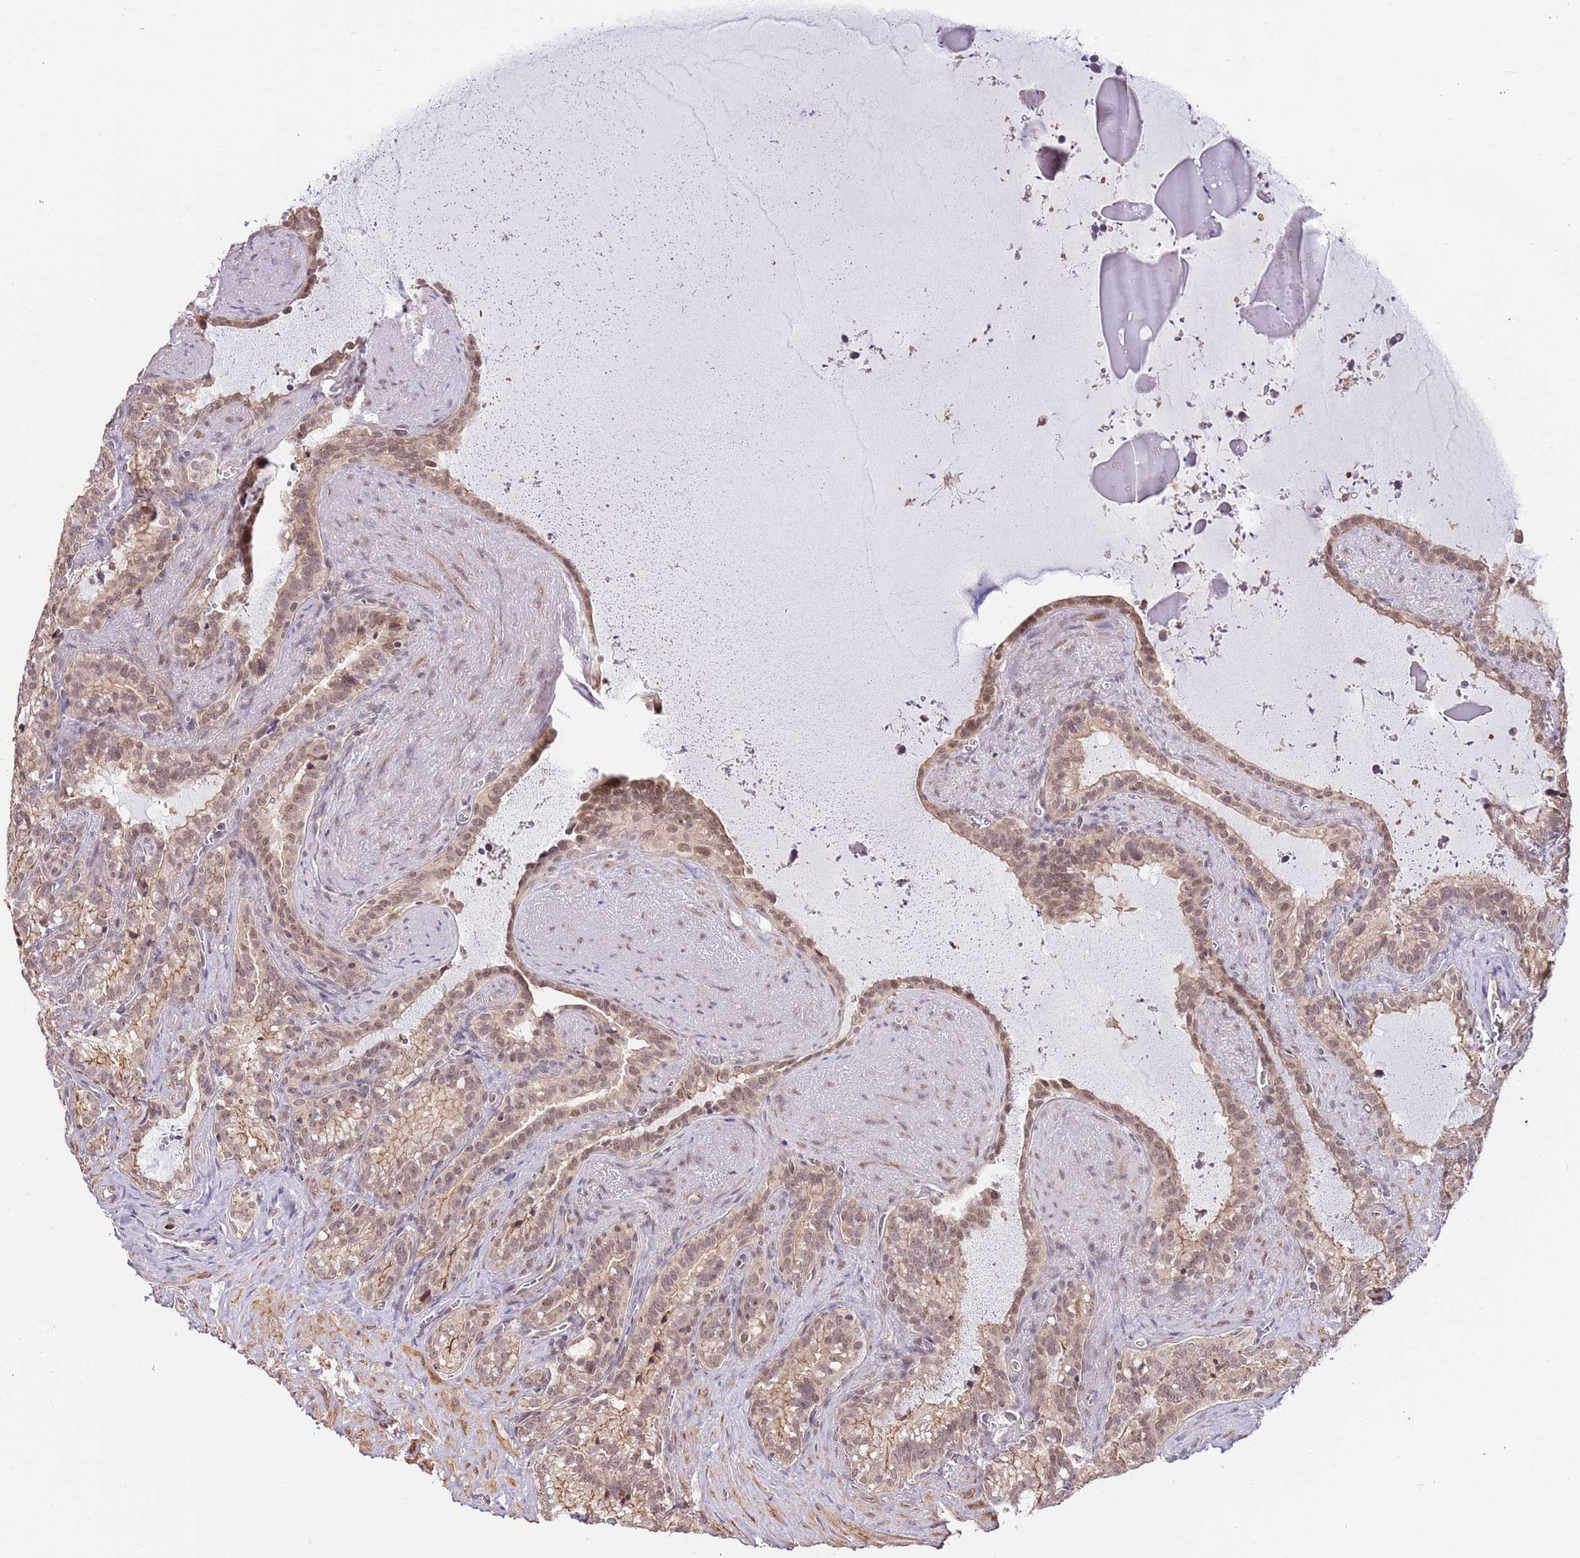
{"staining": {"intensity": "moderate", "quantity": "25%-75%", "location": "cytoplasmic/membranous,nuclear"}, "tissue": "seminal vesicle", "cell_type": "Glandular cells", "image_type": "normal", "snomed": [{"axis": "morphology", "description": "Normal tissue, NOS"}, {"axis": "topography", "description": "Prostate"}, {"axis": "topography", "description": "Seminal veicle"}], "caption": "DAB immunohistochemical staining of unremarkable human seminal vesicle exhibits moderate cytoplasmic/membranous,nuclear protein positivity in approximately 25%-75% of glandular cells.", "gene": "RIF1", "patient": {"sex": "male", "age": 58}}